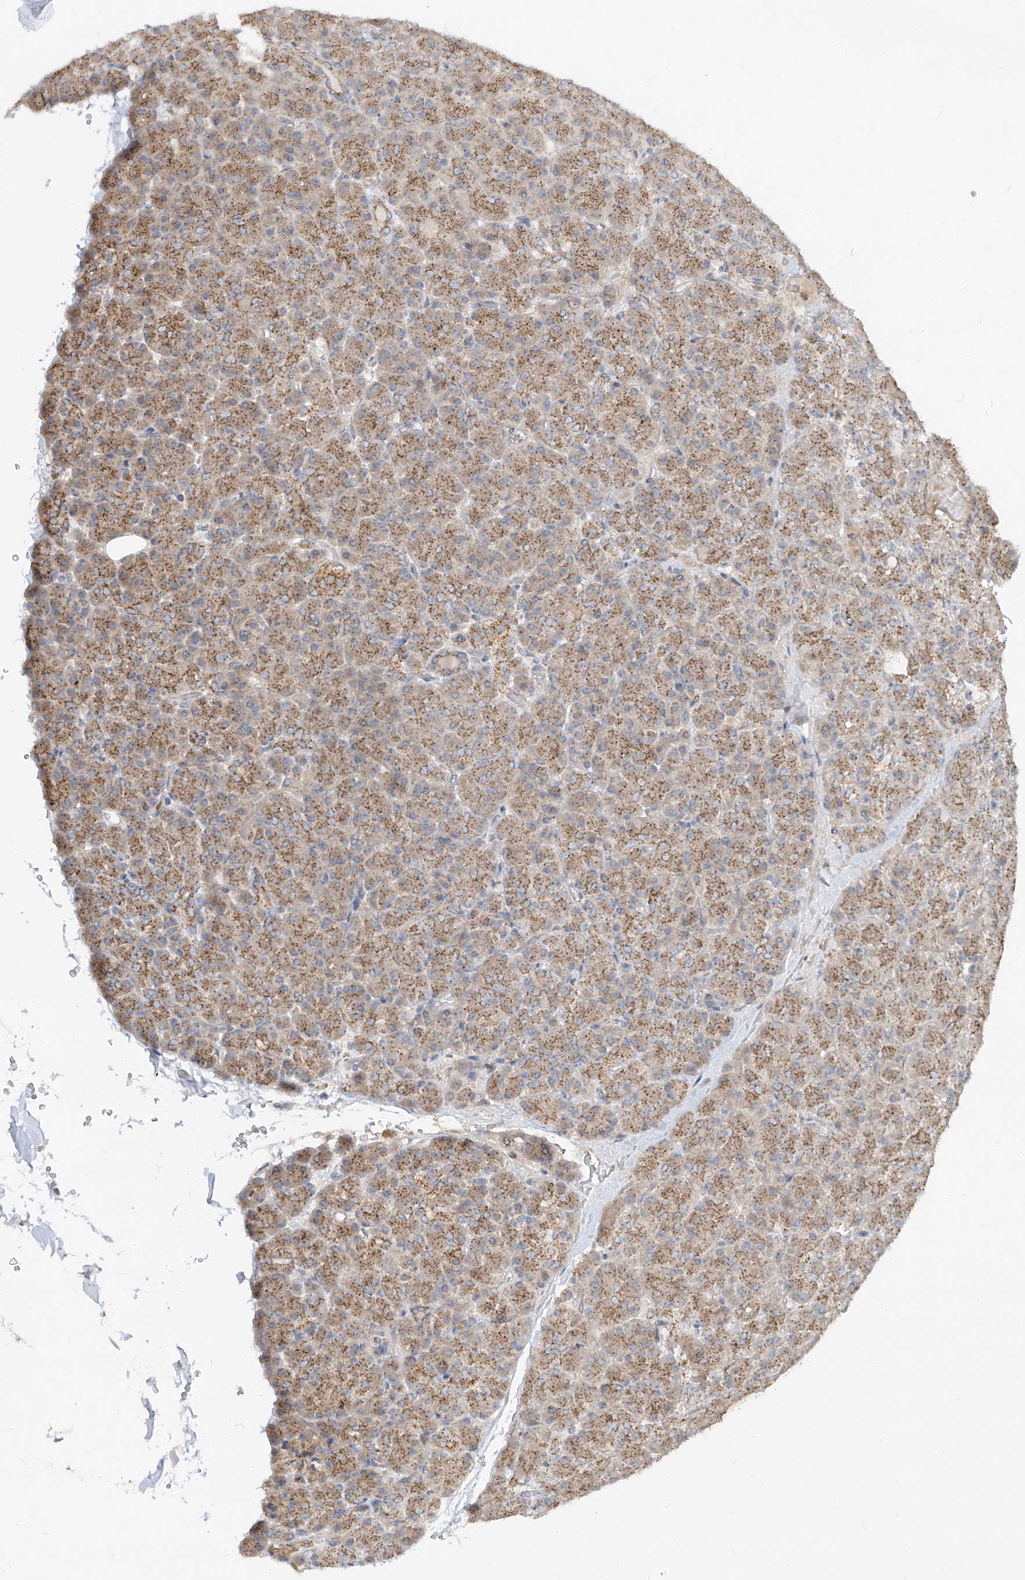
{"staining": {"intensity": "moderate", "quantity": ">75%", "location": "cytoplasmic/membranous"}, "tissue": "pancreas", "cell_type": "Exocrine glandular cells", "image_type": "normal", "snomed": [{"axis": "morphology", "description": "Normal tissue, NOS"}, {"axis": "topography", "description": "Pancreas"}], "caption": "IHC of normal human pancreas demonstrates medium levels of moderate cytoplasmic/membranous staining in approximately >75% of exocrine glandular cells. The protein of interest is shown in brown color, while the nuclei are stained blue.", "gene": "ABCD3", "patient": {"sex": "female", "age": 43}}